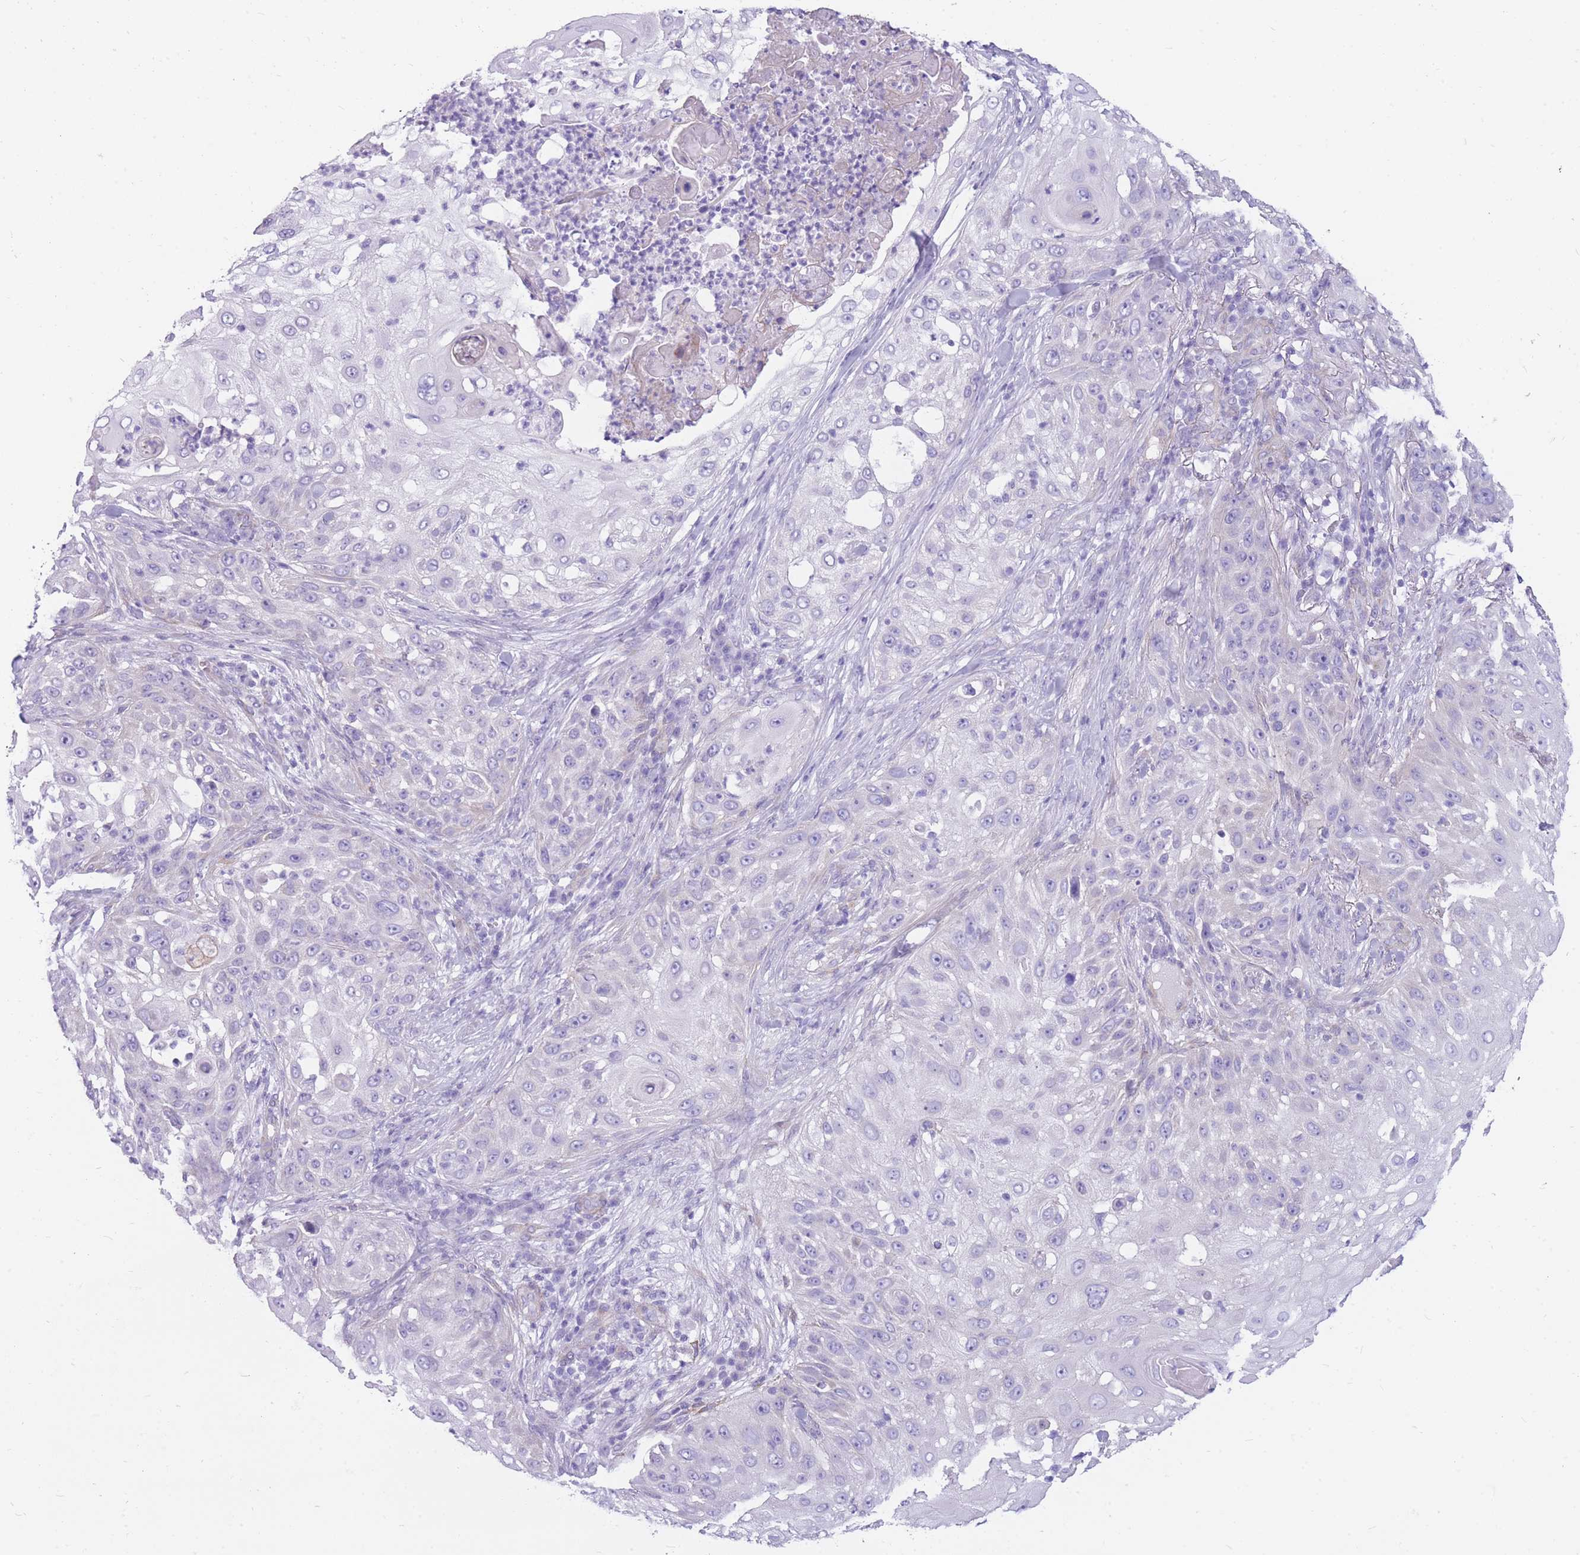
{"staining": {"intensity": "negative", "quantity": "none", "location": "none"}, "tissue": "skin cancer", "cell_type": "Tumor cells", "image_type": "cancer", "snomed": [{"axis": "morphology", "description": "Squamous cell carcinoma, NOS"}, {"axis": "topography", "description": "Skin"}], "caption": "Squamous cell carcinoma (skin) was stained to show a protein in brown. There is no significant staining in tumor cells. (Brightfield microscopy of DAB (3,3'-diaminobenzidine) IHC at high magnification).", "gene": "MTSS2", "patient": {"sex": "female", "age": 44}}